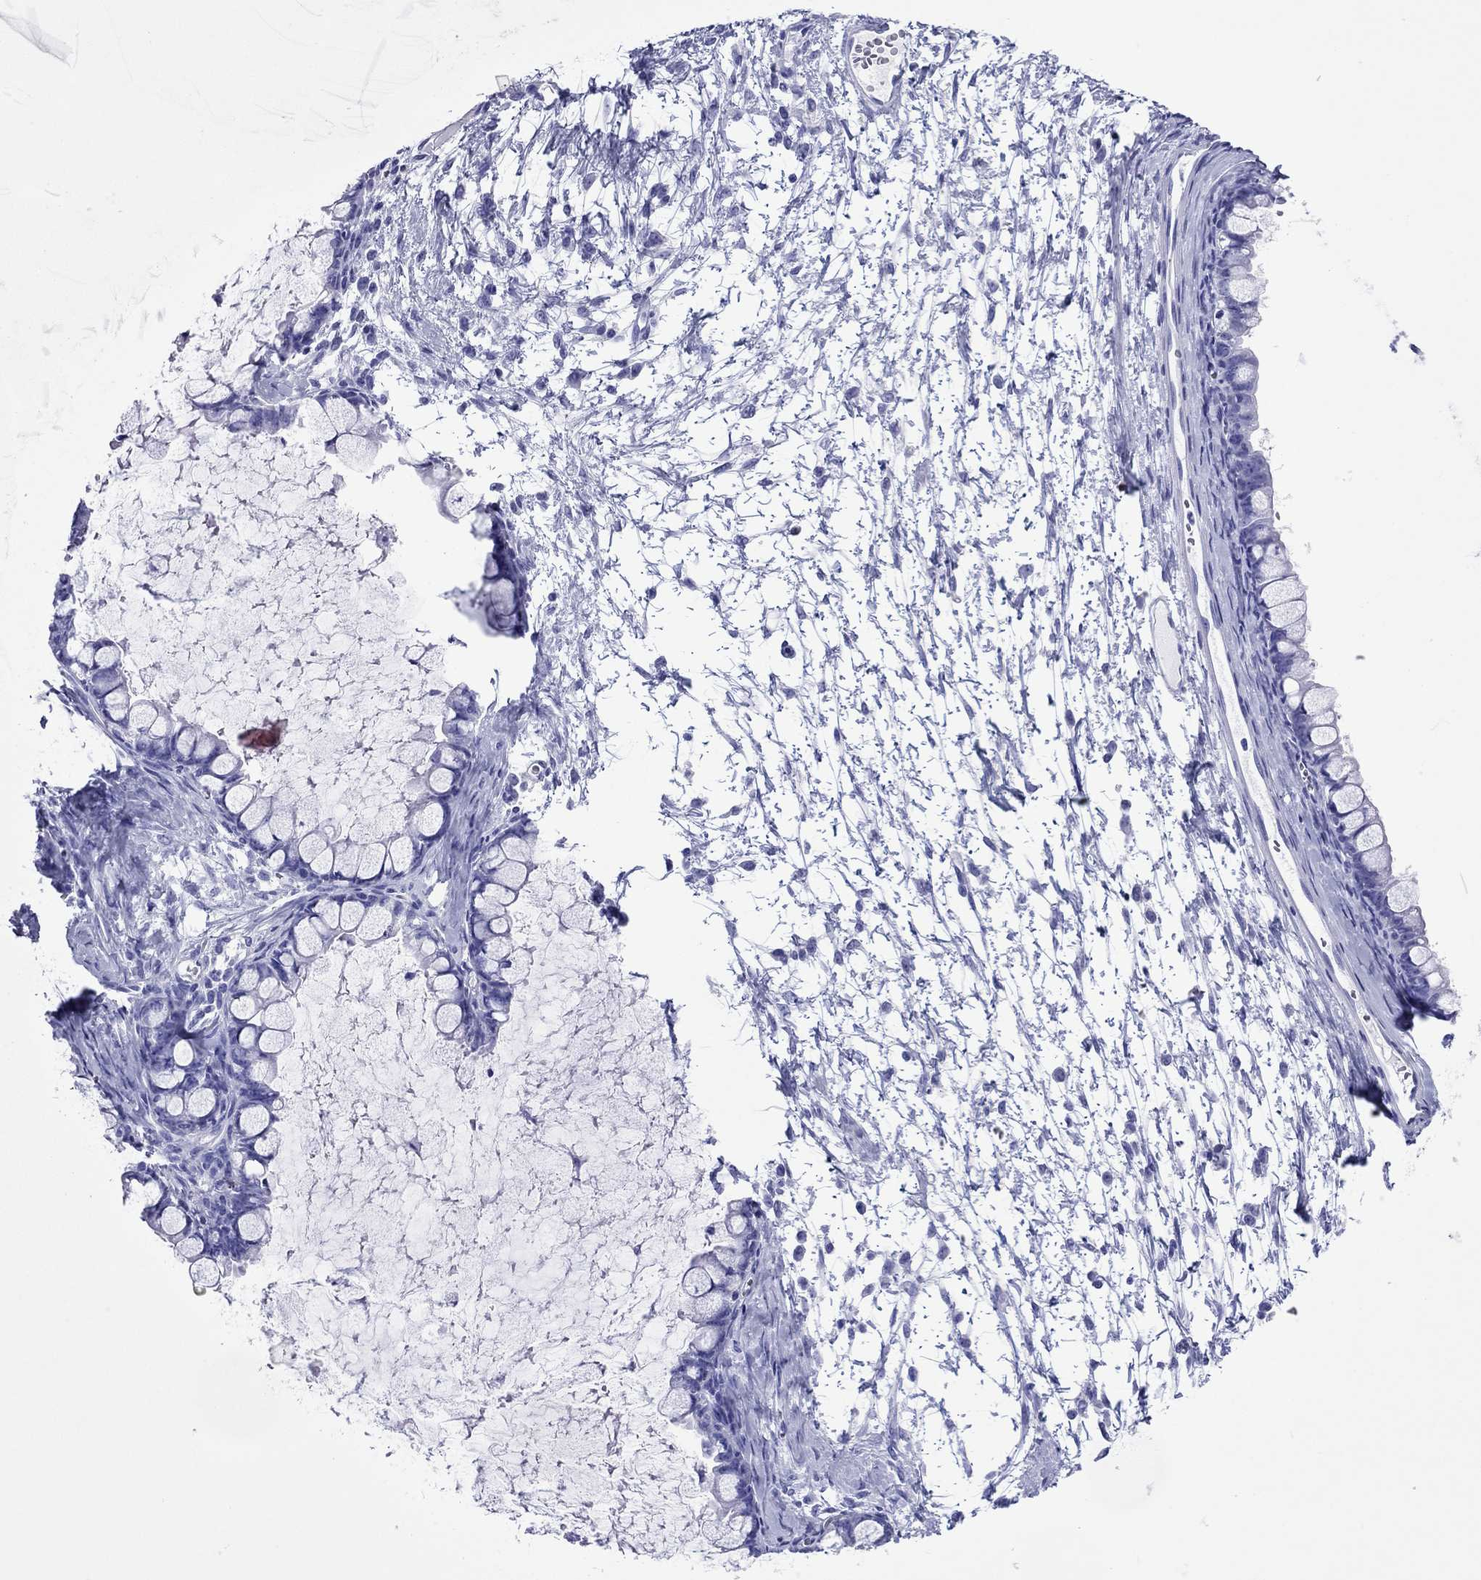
{"staining": {"intensity": "negative", "quantity": "none", "location": "none"}, "tissue": "ovarian cancer", "cell_type": "Tumor cells", "image_type": "cancer", "snomed": [{"axis": "morphology", "description": "Cystadenocarcinoma, mucinous, NOS"}, {"axis": "topography", "description": "Ovary"}], "caption": "This is an IHC image of ovarian cancer. There is no positivity in tumor cells.", "gene": "ADORA2A", "patient": {"sex": "female", "age": 63}}